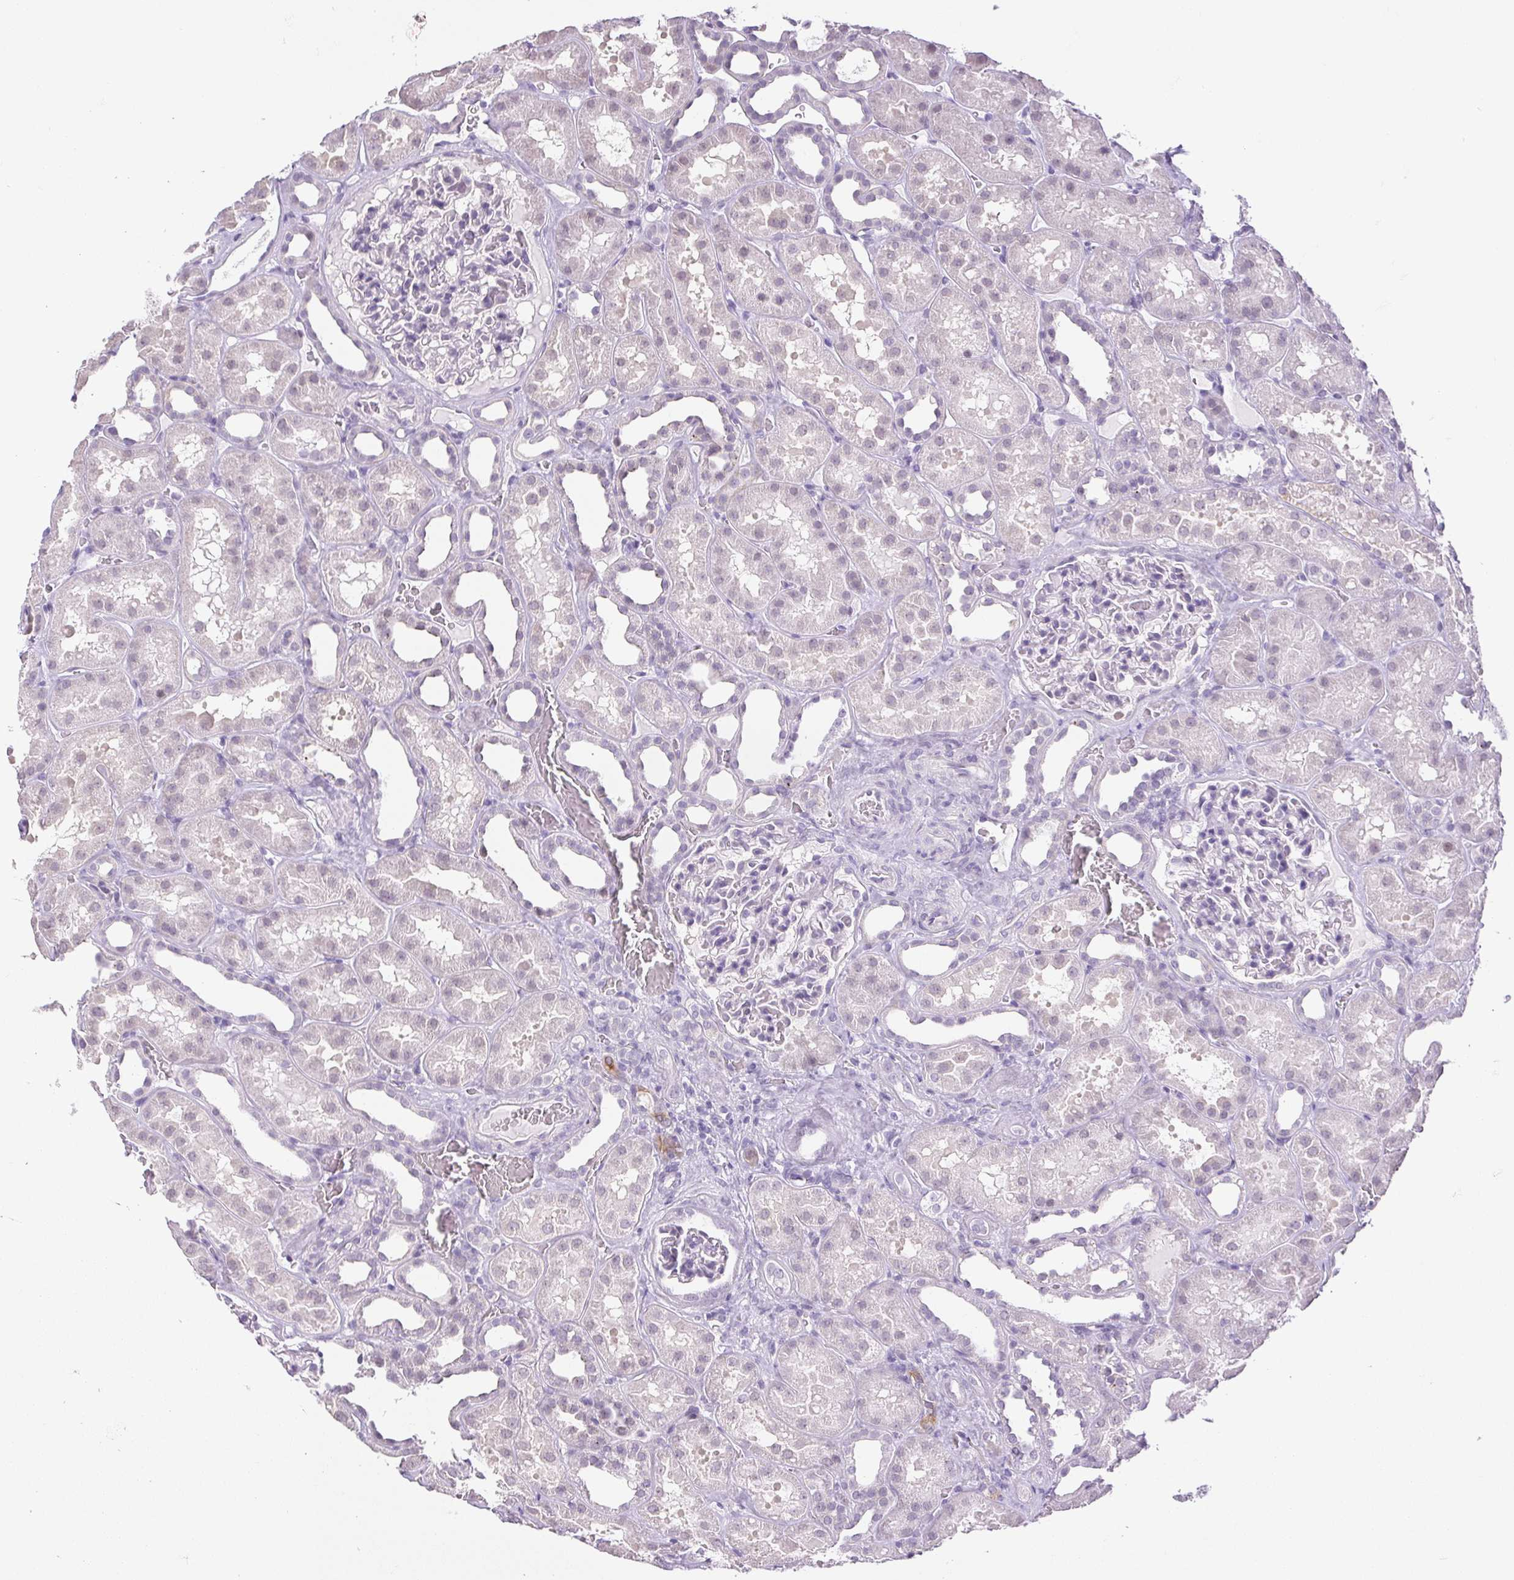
{"staining": {"intensity": "negative", "quantity": "none", "location": "none"}, "tissue": "kidney", "cell_type": "Cells in glomeruli", "image_type": "normal", "snomed": [{"axis": "morphology", "description": "Normal tissue, NOS"}, {"axis": "topography", "description": "Kidney"}], "caption": "IHC histopathology image of normal kidney stained for a protein (brown), which shows no expression in cells in glomeruli. (IHC, brightfield microscopy, high magnification).", "gene": "BCAS1", "patient": {"sex": "female", "age": 41}}